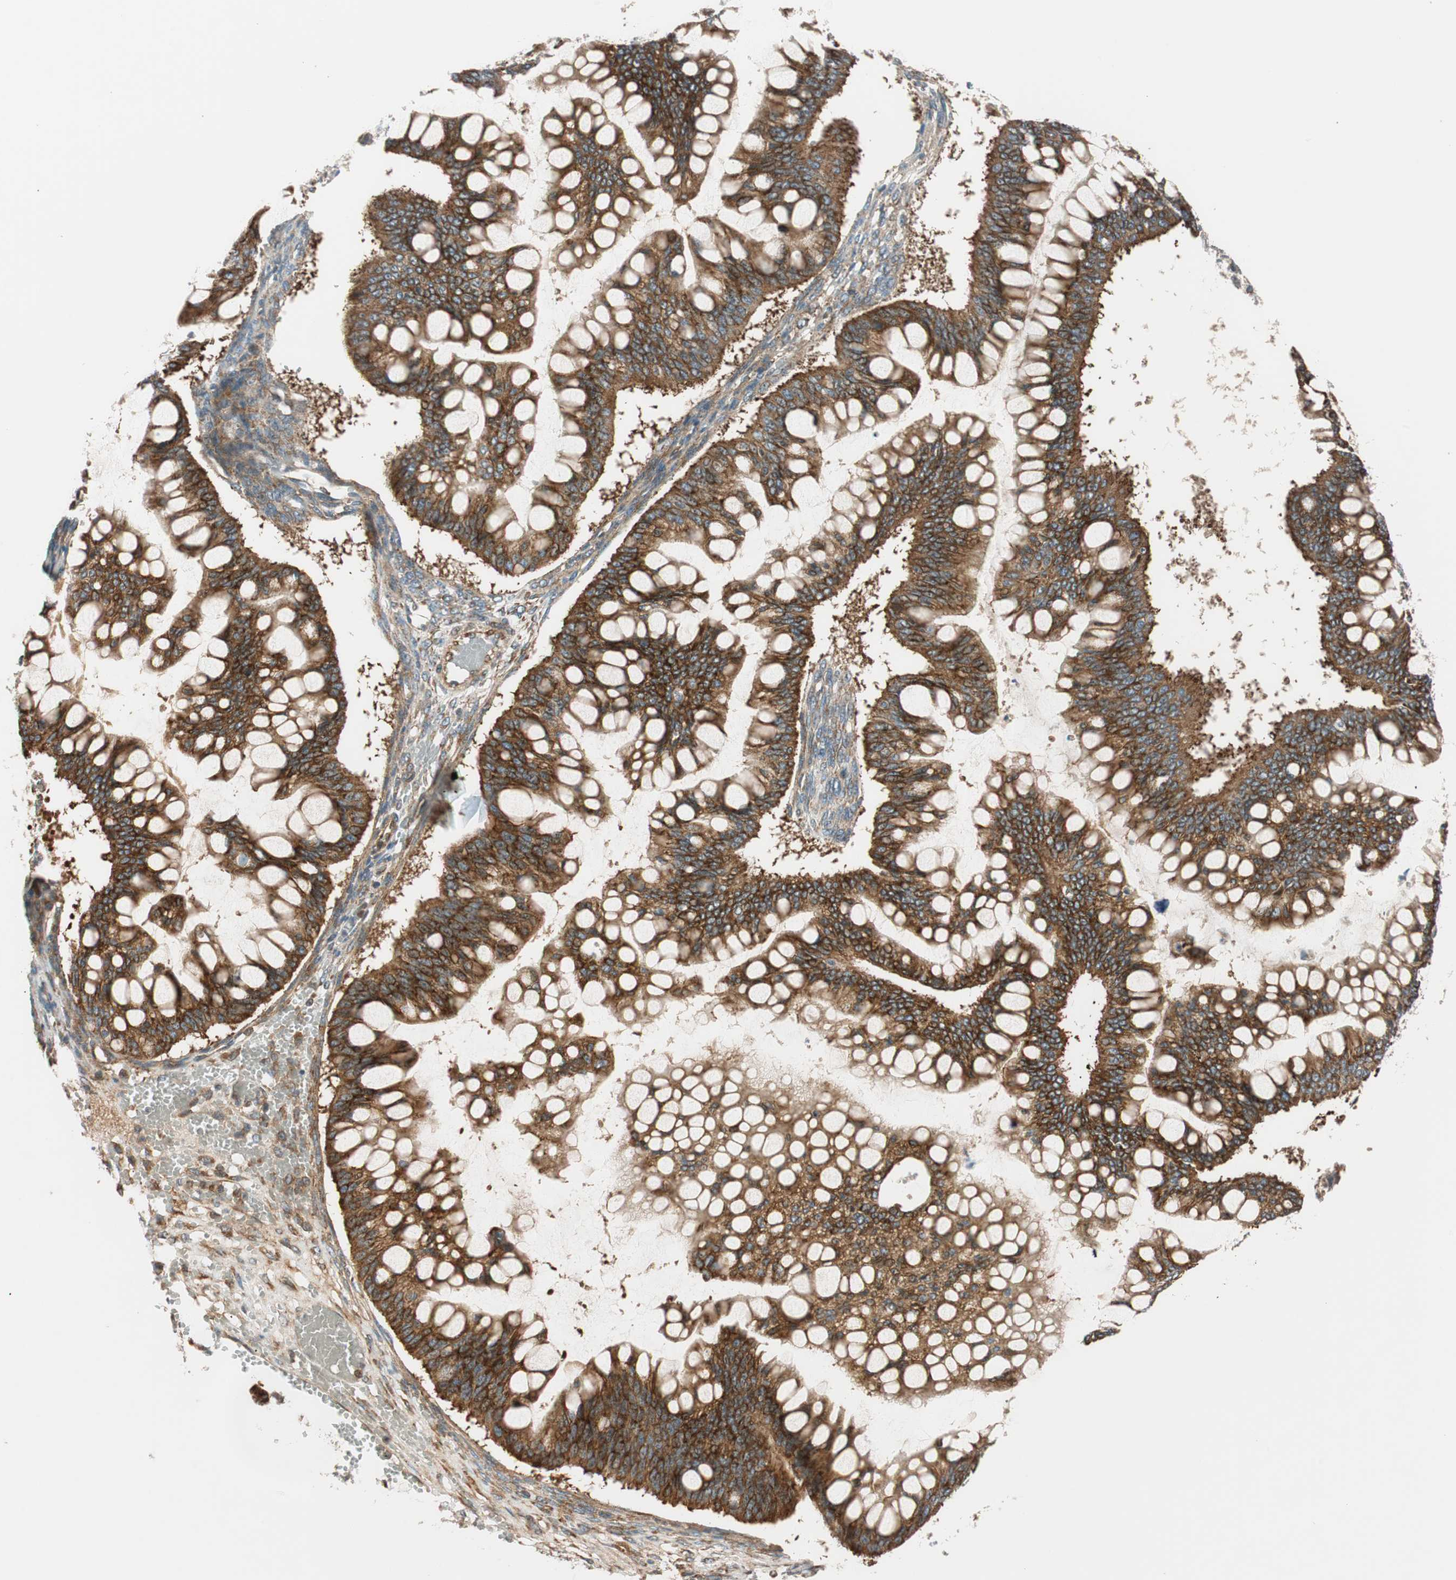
{"staining": {"intensity": "strong", "quantity": ">75%", "location": "cytoplasmic/membranous"}, "tissue": "ovarian cancer", "cell_type": "Tumor cells", "image_type": "cancer", "snomed": [{"axis": "morphology", "description": "Cystadenocarcinoma, mucinous, NOS"}, {"axis": "topography", "description": "Ovary"}], "caption": "A high amount of strong cytoplasmic/membranous staining is appreciated in about >75% of tumor cells in mucinous cystadenocarcinoma (ovarian) tissue. The protein of interest is shown in brown color, while the nuclei are stained blue.", "gene": "ABI1", "patient": {"sex": "female", "age": 73}}